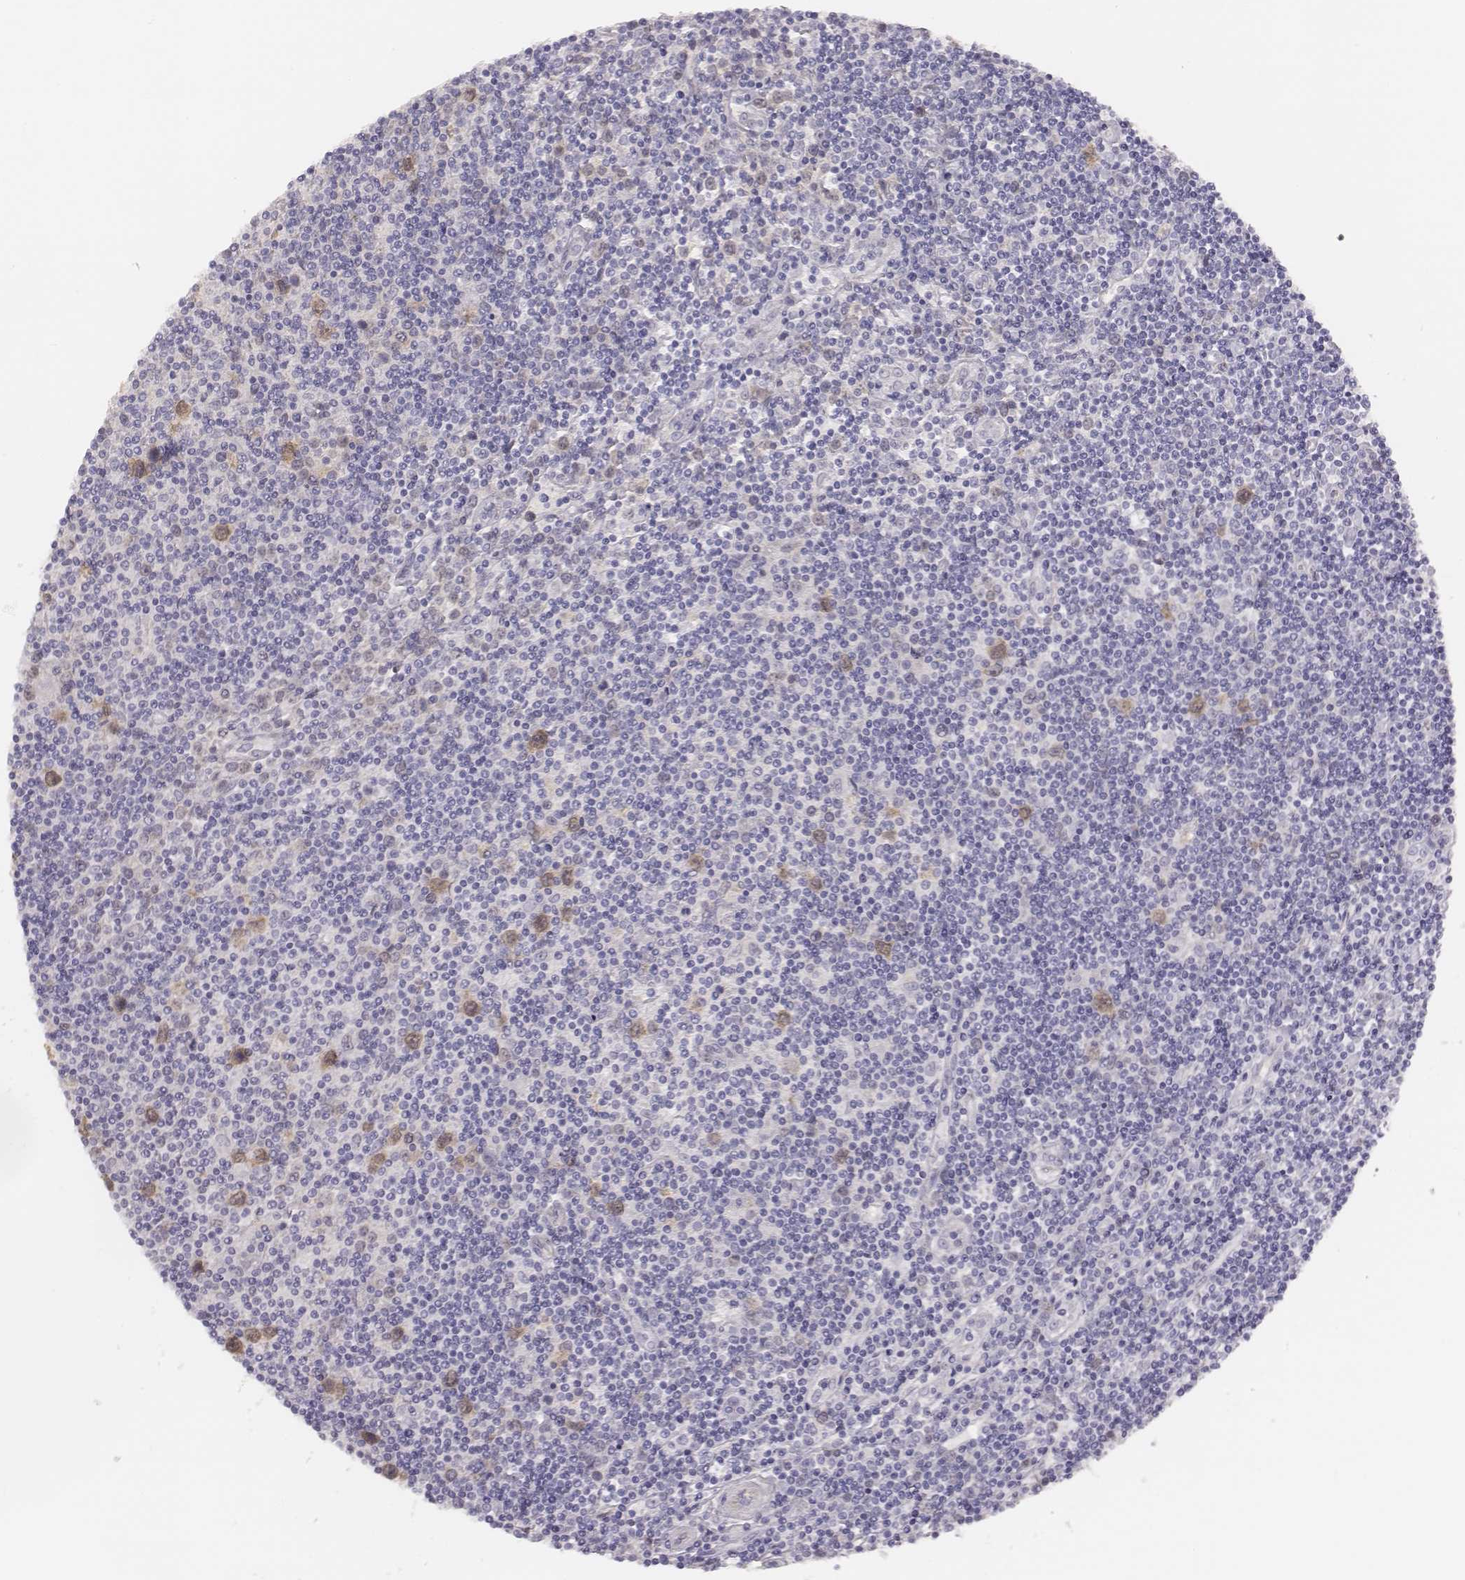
{"staining": {"intensity": "moderate", "quantity": ">75%", "location": "nuclear"}, "tissue": "lymphoma", "cell_type": "Tumor cells", "image_type": "cancer", "snomed": [{"axis": "morphology", "description": "Hodgkin's disease, NOS"}, {"axis": "topography", "description": "Lymph node"}], "caption": "Protein expression analysis of Hodgkin's disease shows moderate nuclear staining in approximately >75% of tumor cells.", "gene": "PBK", "patient": {"sex": "male", "age": 40}}